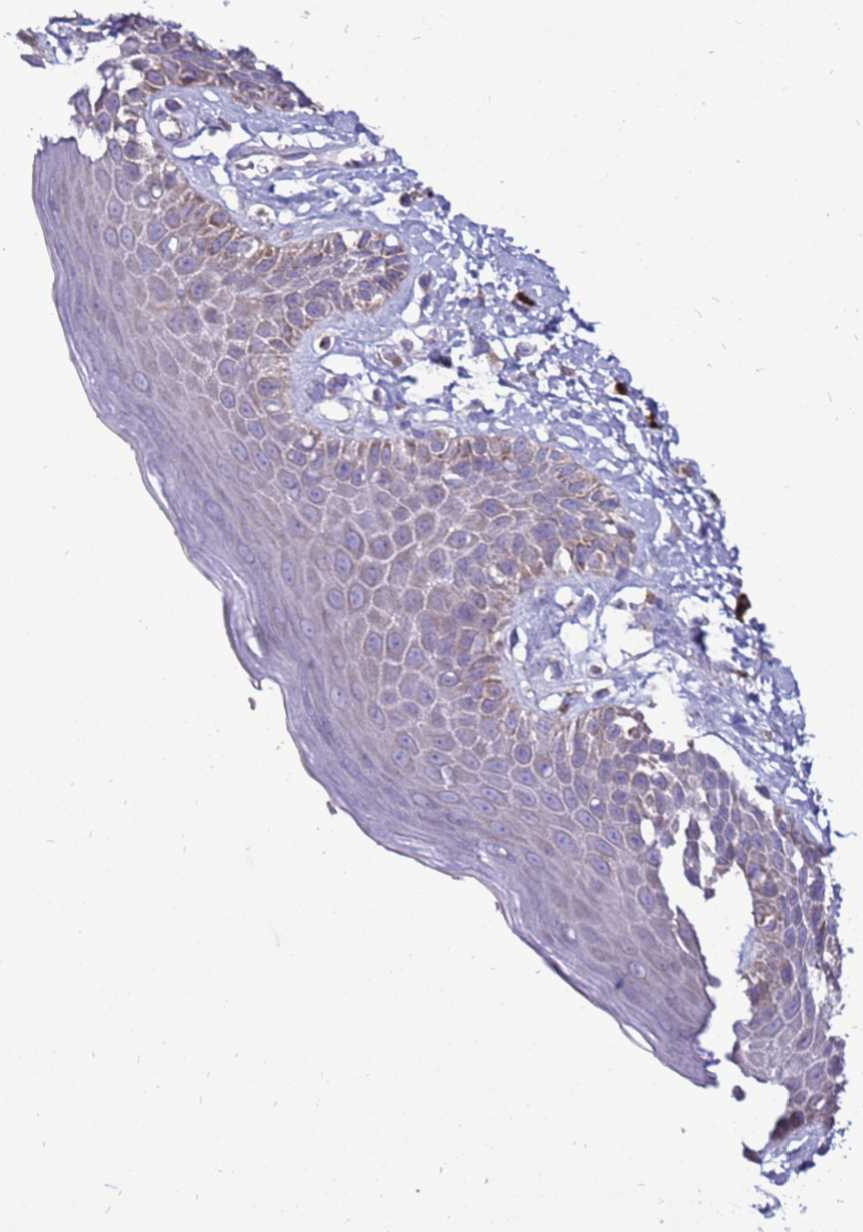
{"staining": {"intensity": "moderate", "quantity": "<25%", "location": "cytoplasmic/membranous"}, "tissue": "skin", "cell_type": "Epidermal cells", "image_type": "normal", "snomed": [{"axis": "morphology", "description": "Normal tissue, NOS"}, {"axis": "topography", "description": "Anal"}], "caption": "IHC (DAB) staining of unremarkable human skin reveals moderate cytoplasmic/membranous protein staining in about <25% of epidermal cells. Using DAB (brown) and hematoxylin (blue) stains, captured at high magnification using brightfield microscopy.", "gene": "TRAPPC4", "patient": {"sex": "female", "age": 78}}